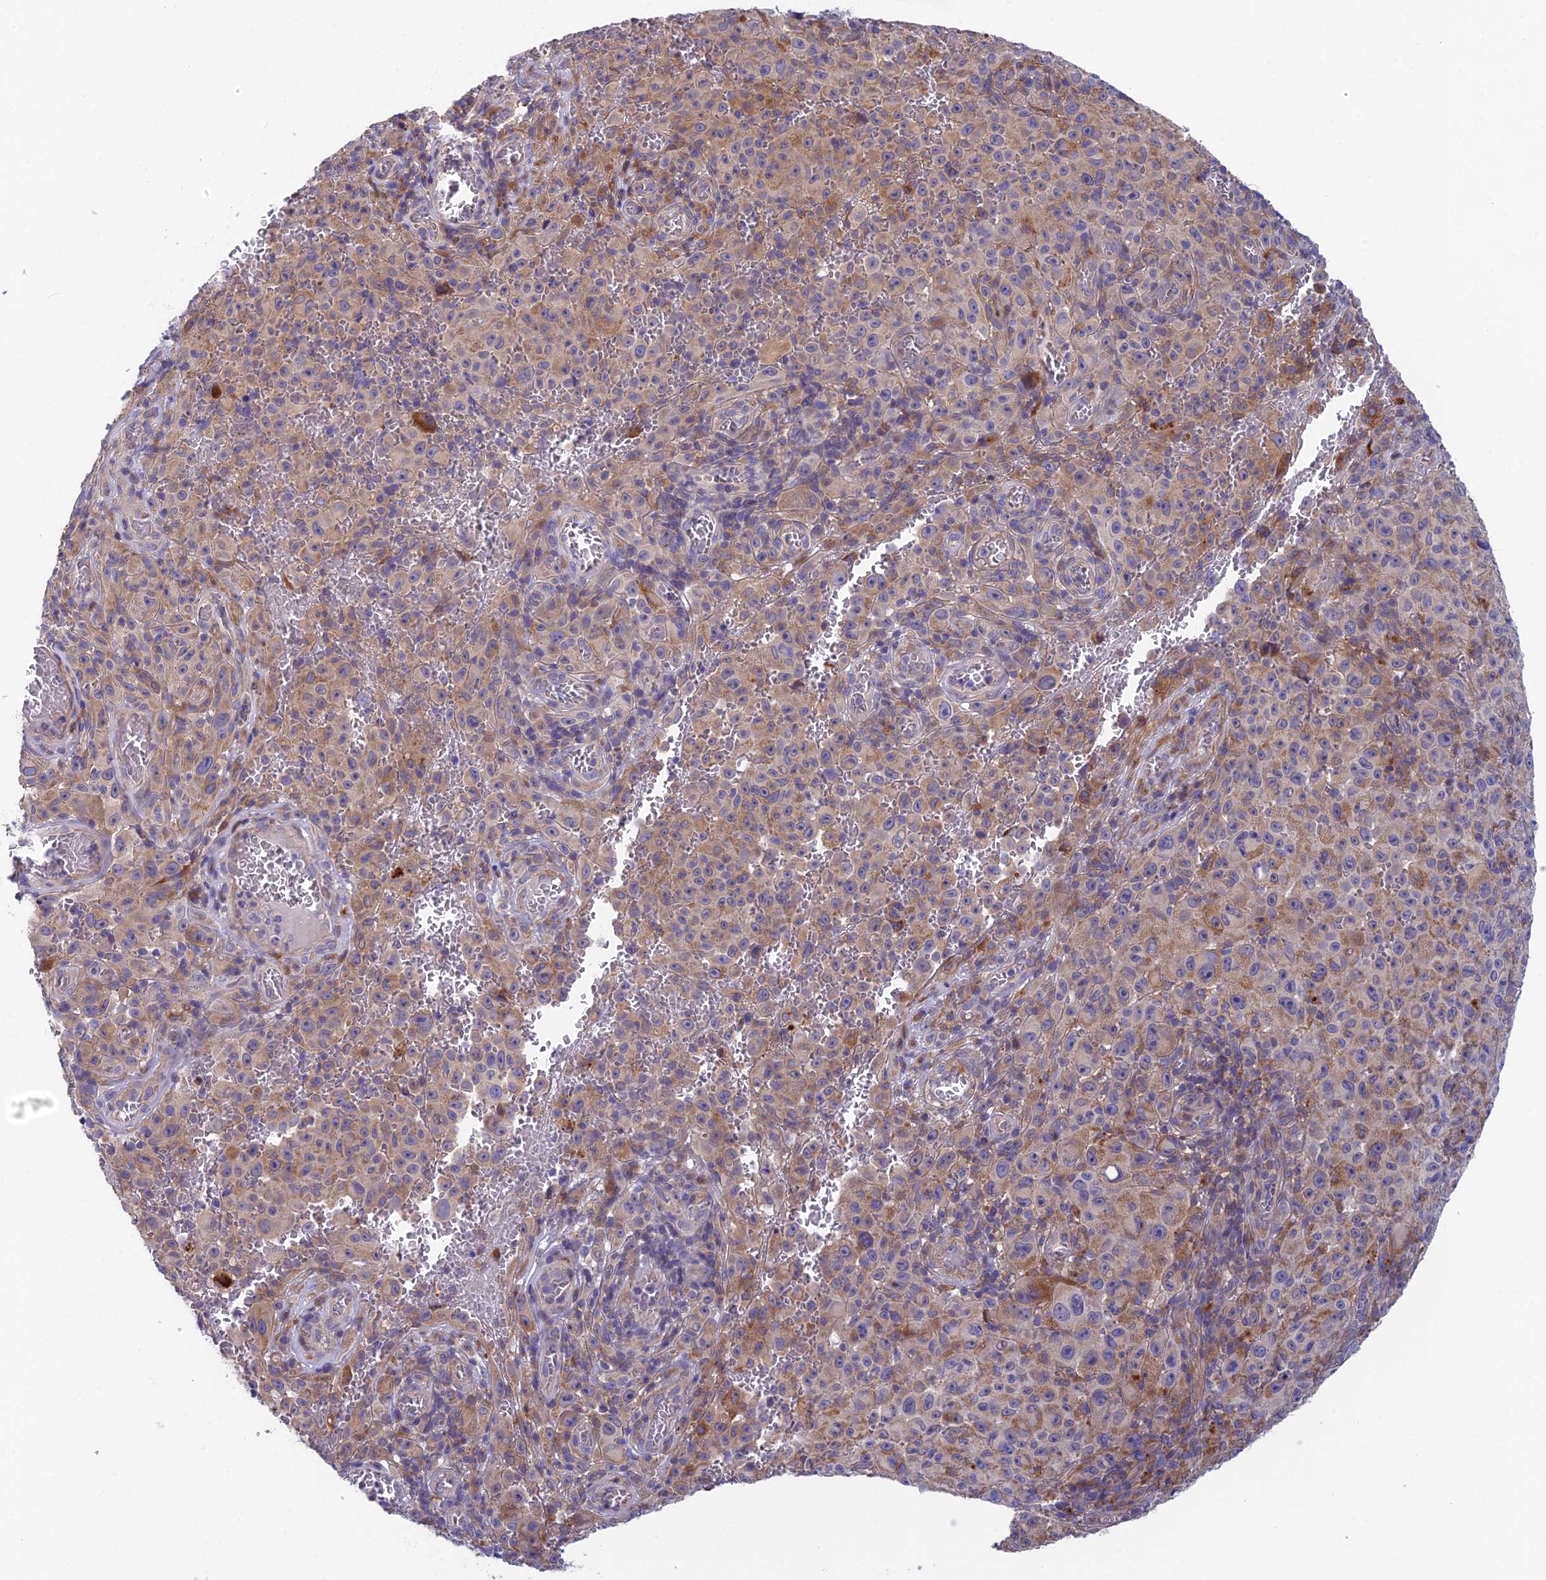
{"staining": {"intensity": "moderate", "quantity": "25%-75%", "location": "cytoplasmic/membranous"}, "tissue": "melanoma", "cell_type": "Tumor cells", "image_type": "cancer", "snomed": [{"axis": "morphology", "description": "Malignant melanoma, NOS"}, {"axis": "topography", "description": "Skin"}], "caption": "A medium amount of moderate cytoplasmic/membranous staining is seen in approximately 25%-75% of tumor cells in malignant melanoma tissue.", "gene": "BLTP2", "patient": {"sex": "female", "age": 82}}